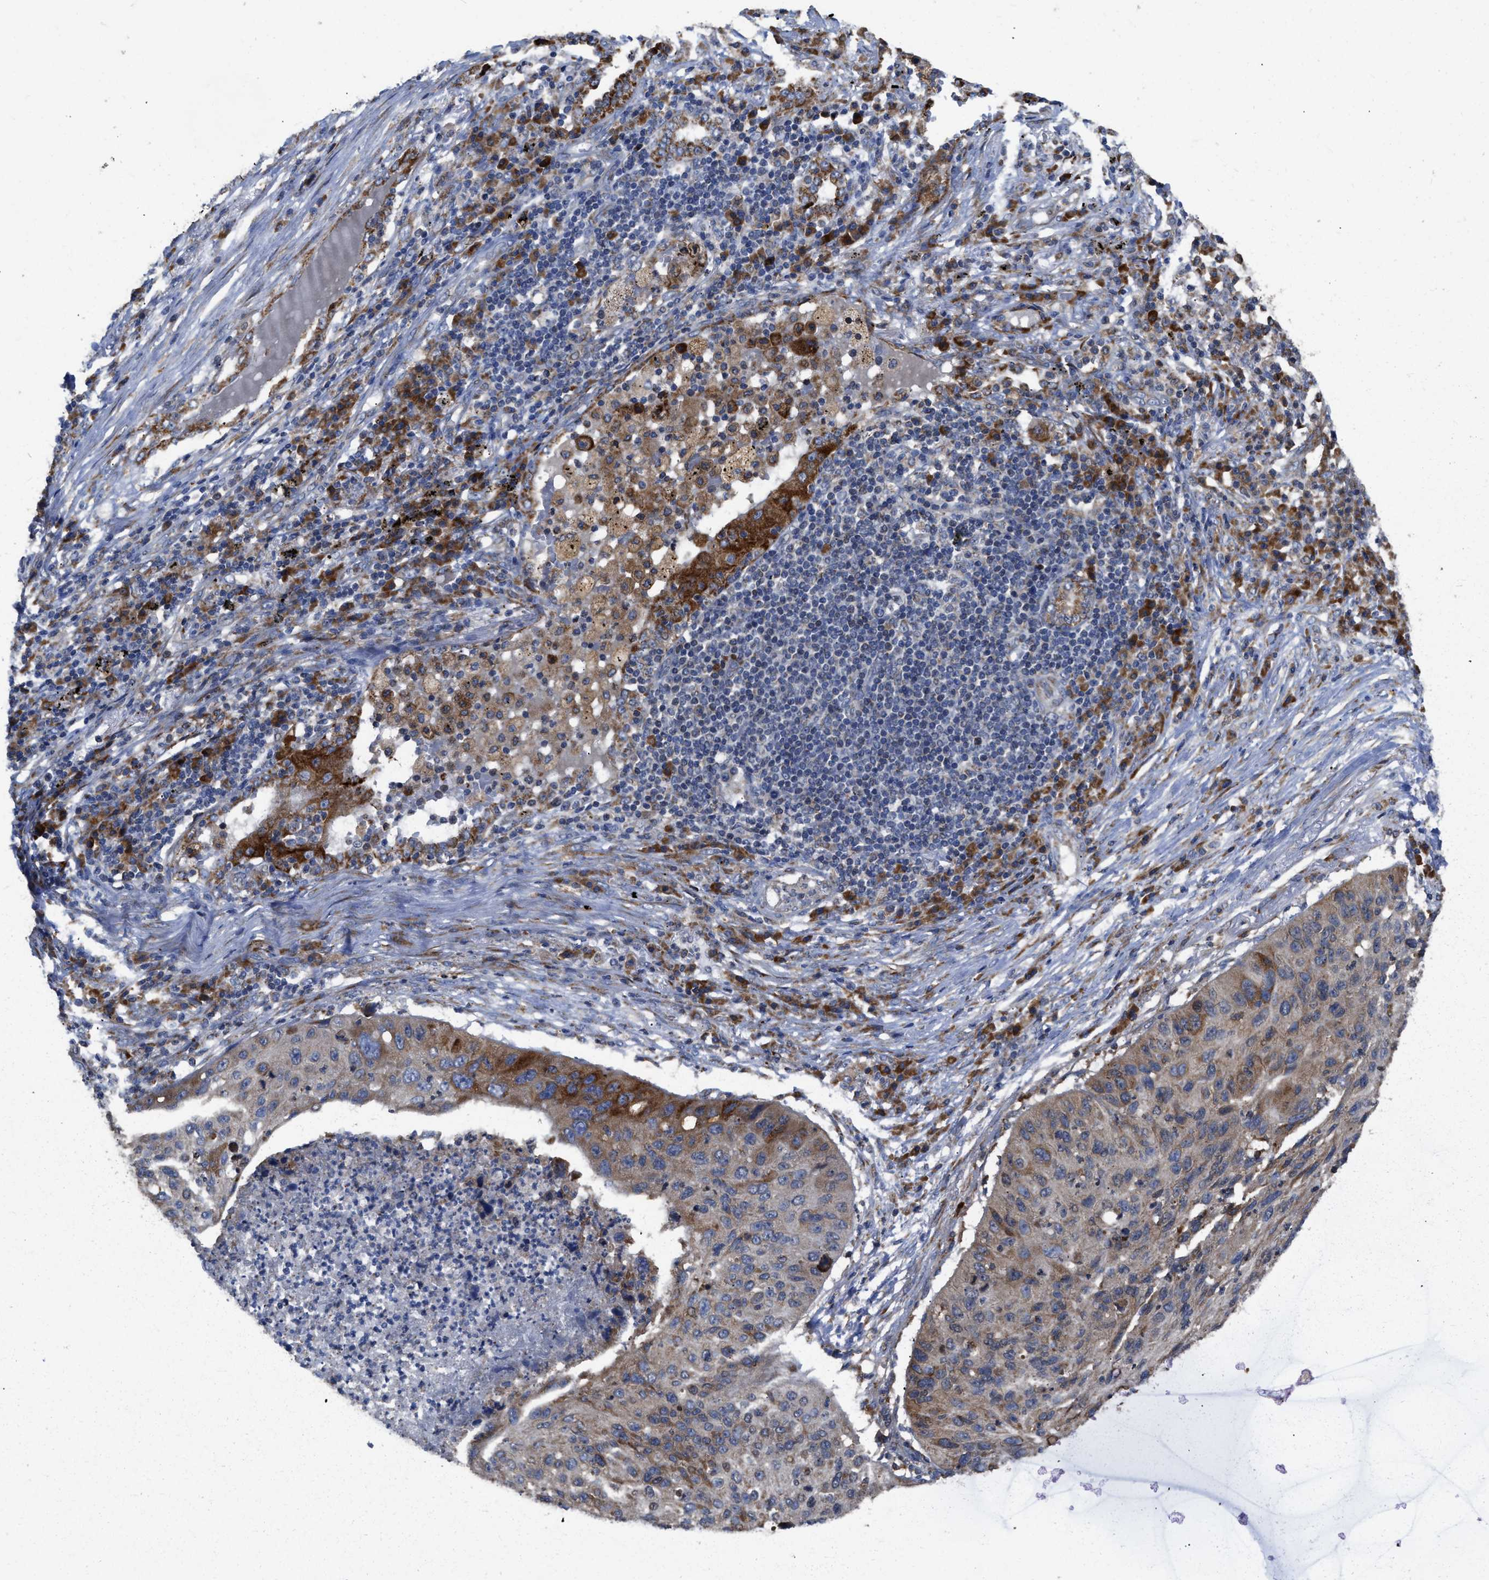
{"staining": {"intensity": "moderate", "quantity": ">75%", "location": "cytoplasmic/membranous"}, "tissue": "lung cancer", "cell_type": "Tumor cells", "image_type": "cancer", "snomed": [{"axis": "morphology", "description": "Squamous cell carcinoma, NOS"}, {"axis": "topography", "description": "Lung"}], "caption": "Immunohistochemistry (IHC) staining of lung cancer (squamous cell carcinoma), which exhibits medium levels of moderate cytoplasmic/membranous staining in approximately >75% of tumor cells indicating moderate cytoplasmic/membranous protein positivity. The staining was performed using DAB (3,3'-diaminobenzidine) (brown) for protein detection and nuclei were counterstained in hematoxylin (blue).", "gene": "AK2", "patient": {"sex": "female", "age": 63}}